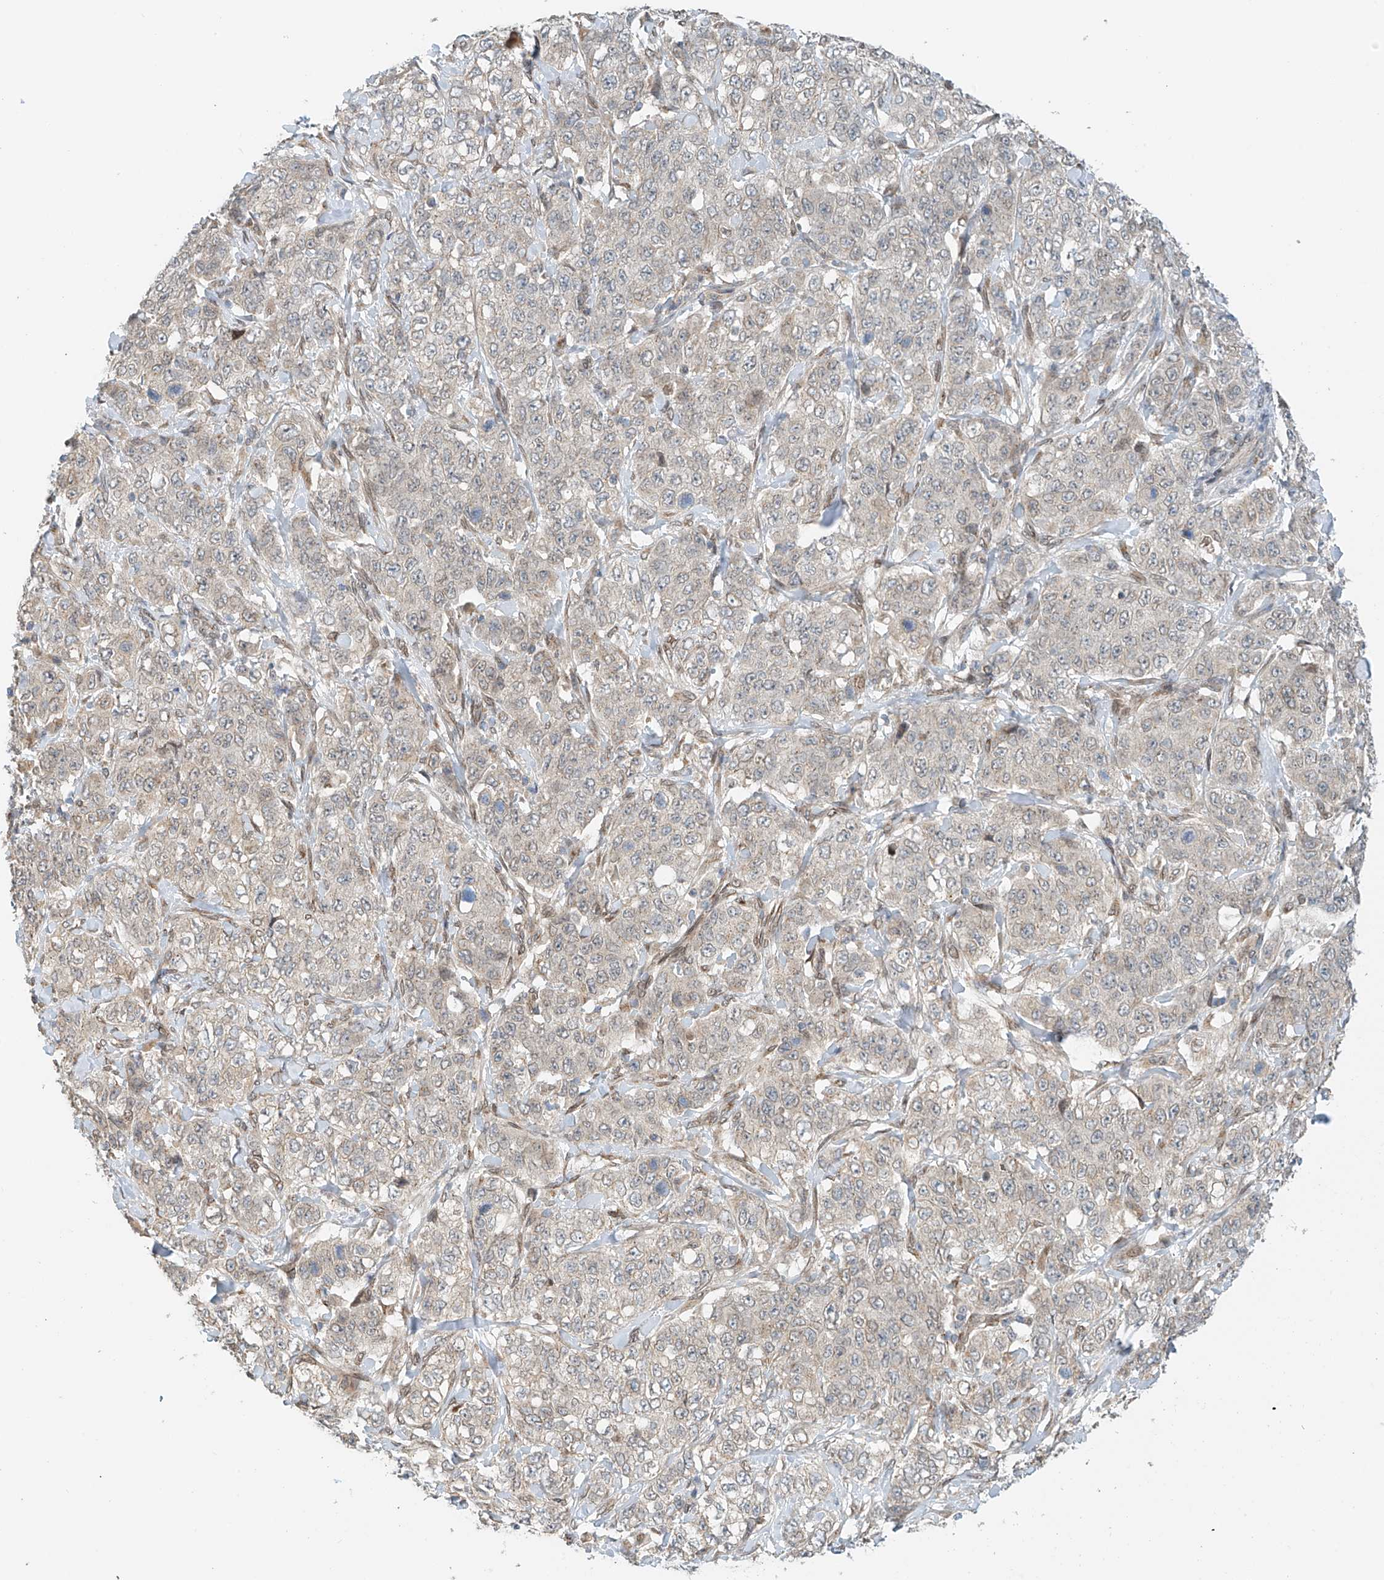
{"staining": {"intensity": "negative", "quantity": "none", "location": "none"}, "tissue": "stomach cancer", "cell_type": "Tumor cells", "image_type": "cancer", "snomed": [{"axis": "morphology", "description": "Adenocarcinoma, NOS"}, {"axis": "topography", "description": "Stomach"}], "caption": "There is no significant expression in tumor cells of stomach cancer (adenocarcinoma). (DAB immunohistochemistry (IHC), high magnification).", "gene": "STARD9", "patient": {"sex": "male", "age": 48}}